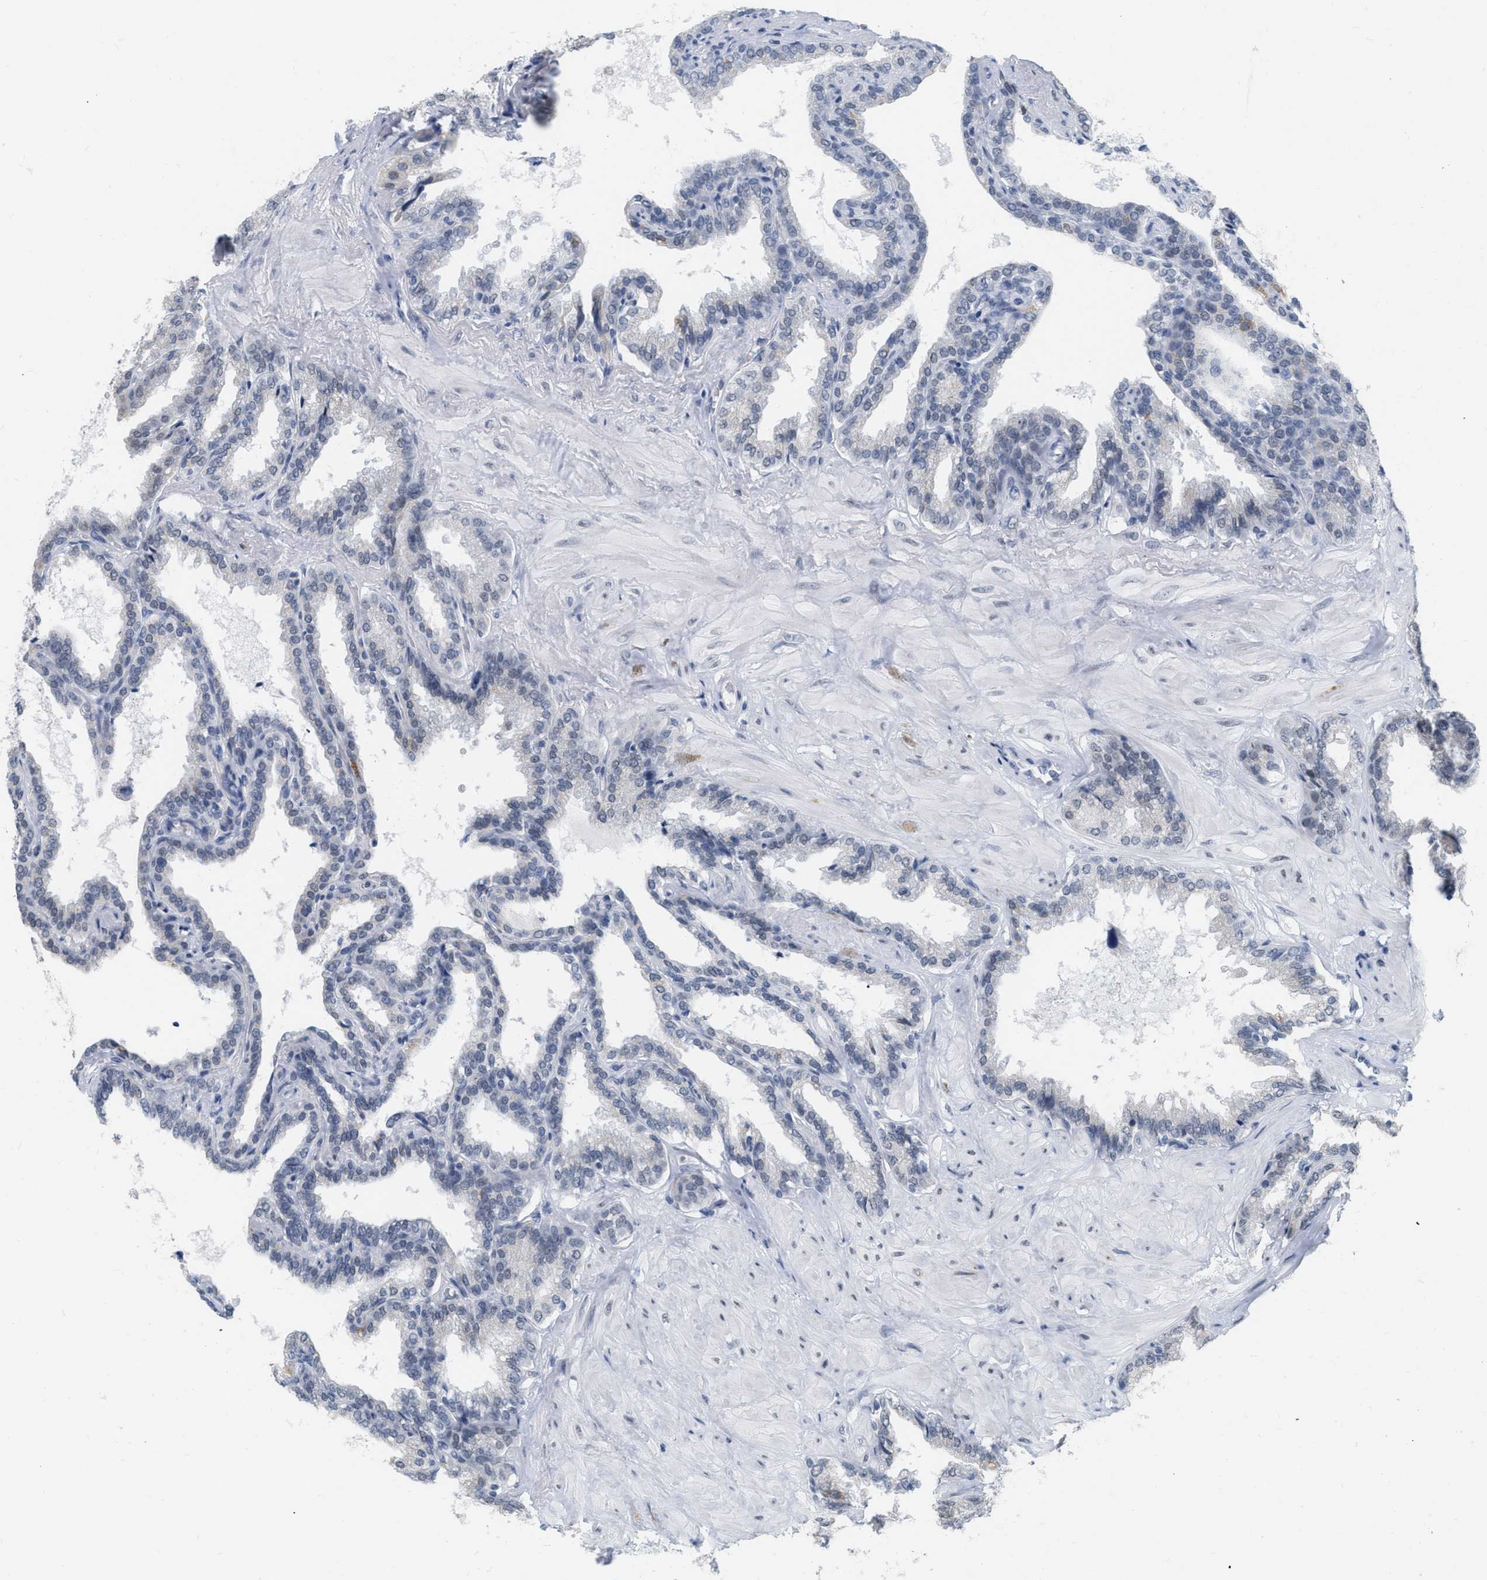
{"staining": {"intensity": "negative", "quantity": "none", "location": "none"}, "tissue": "seminal vesicle", "cell_type": "Glandular cells", "image_type": "normal", "snomed": [{"axis": "morphology", "description": "Normal tissue, NOS"}, {"axis": "topography", "description": "Seminal veicle"}], "caption": "The immunohistochemistry (IHC) image has no significant expression in glandular cells of seminal vesicle. (DAB (3,3'-diaminobenzidine) IHC with hematoxylin counter stain).", "gene": "XIRP1", "patient": {"sex": "male", "age": 46}}